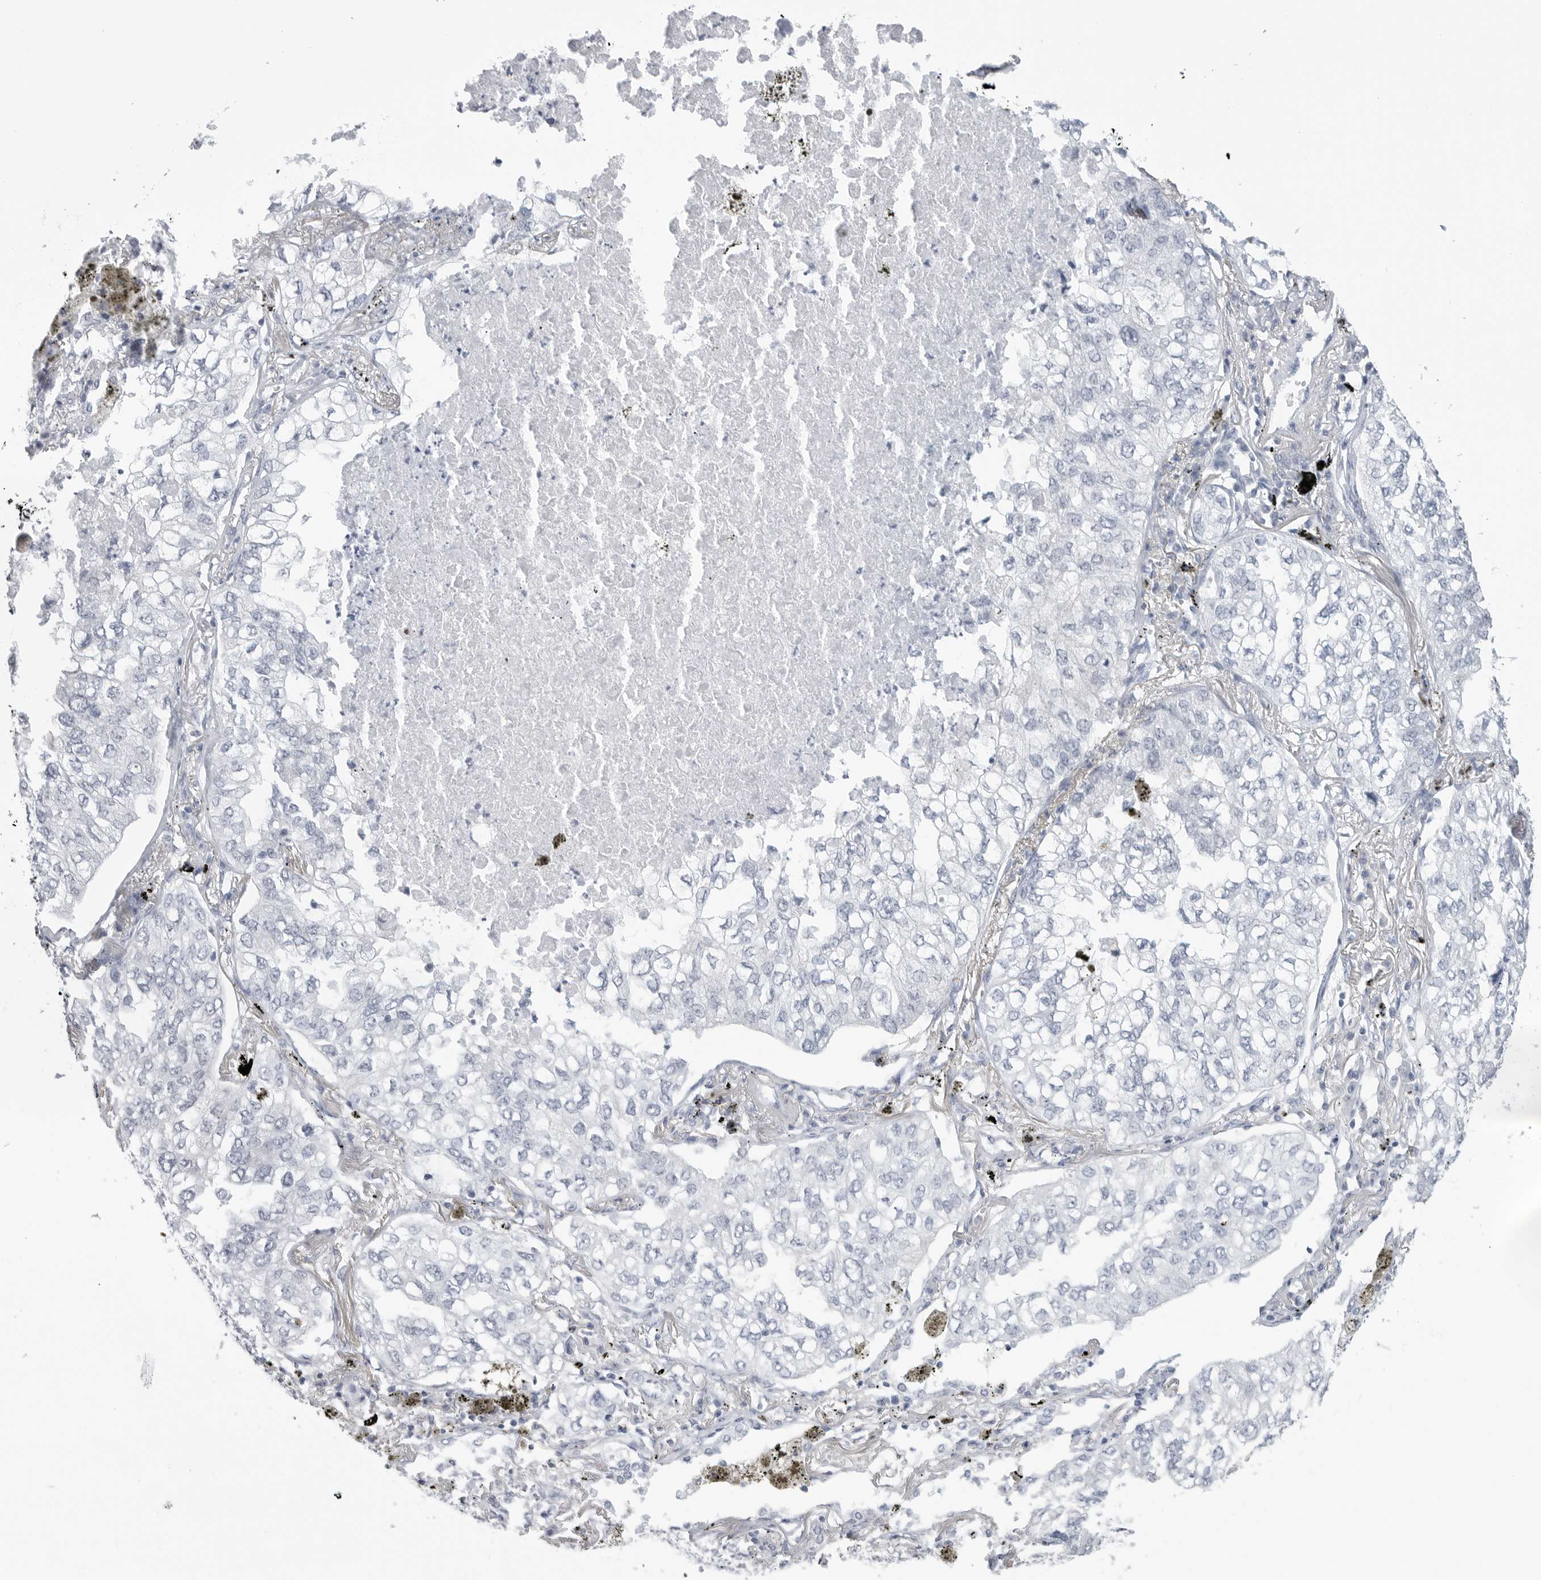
{"staining": {"intensity": "negative", "quantity": "none", "location": "none"}, "tissue": "lung cancer", "cell_type": "Tumor cells", "image_type": "cancer", "snomed": [{"axis": "morphology", "description": "Adenocarcinoma, NOS"}, {"axis": "topography", "description": "Lung"}], "caption": "Tumor cells show no significant expression in lung cancer.", "gene": "PGA3", "patient": {"sex": "male", "age": 65}}